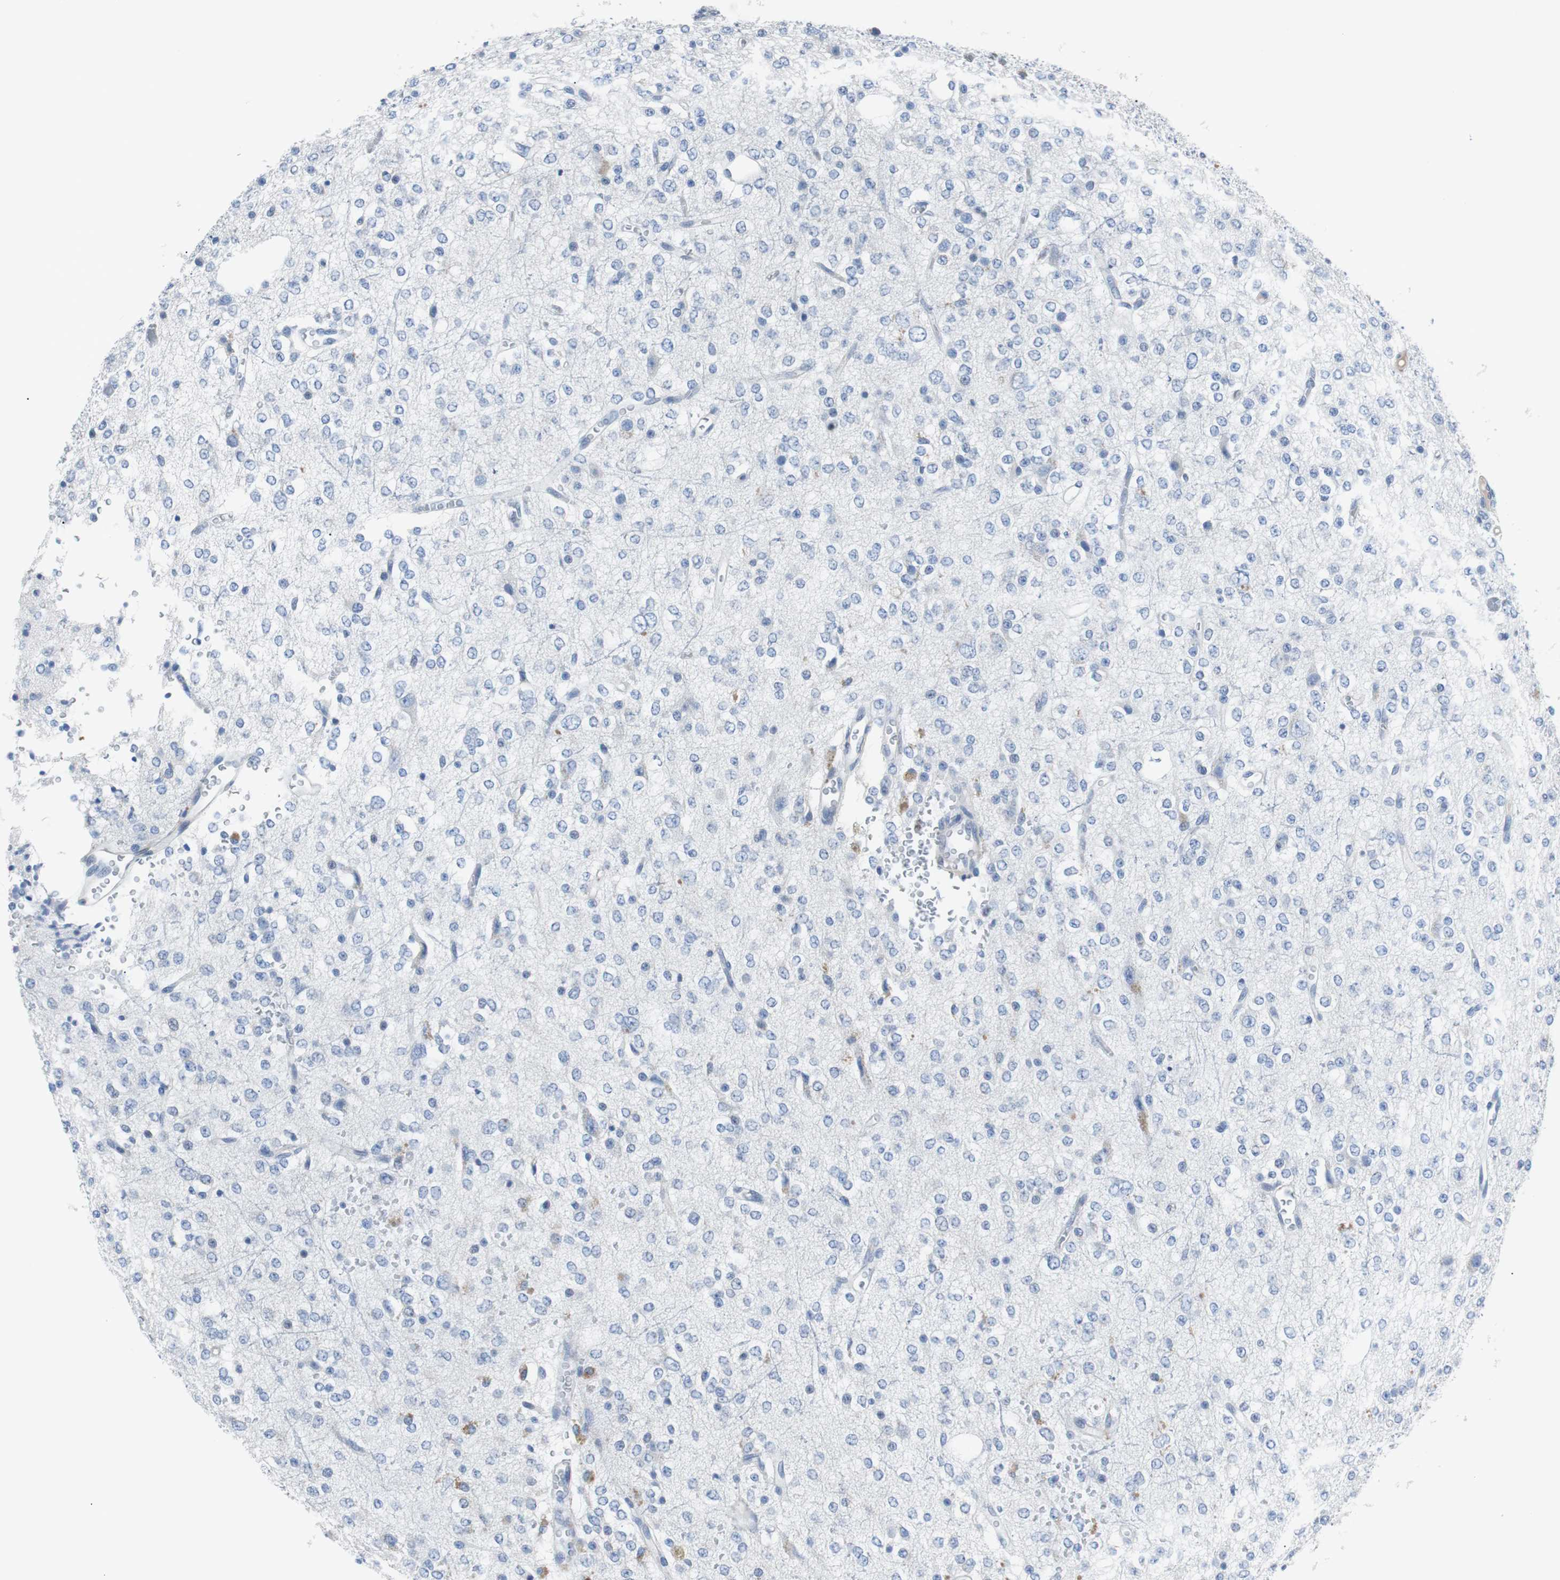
{"staining": {"intensity": "negative", "quantity": "none", "location": "none"}, "tissue": "glioma", "cell_type": "Tumor cells", "image_type": "cancer", "snomed": [{"axis": "morphology", "description": "Glioma, malignant, Low grade"}, {"axis": "topography", "description": "Brain"}], "caption": "This is a photomicrograph of IHC staining of glioma, which shows no positivity in tumor cells.", "gene": "EEF2K", "patient": {"sex": "male", "age": 38}}